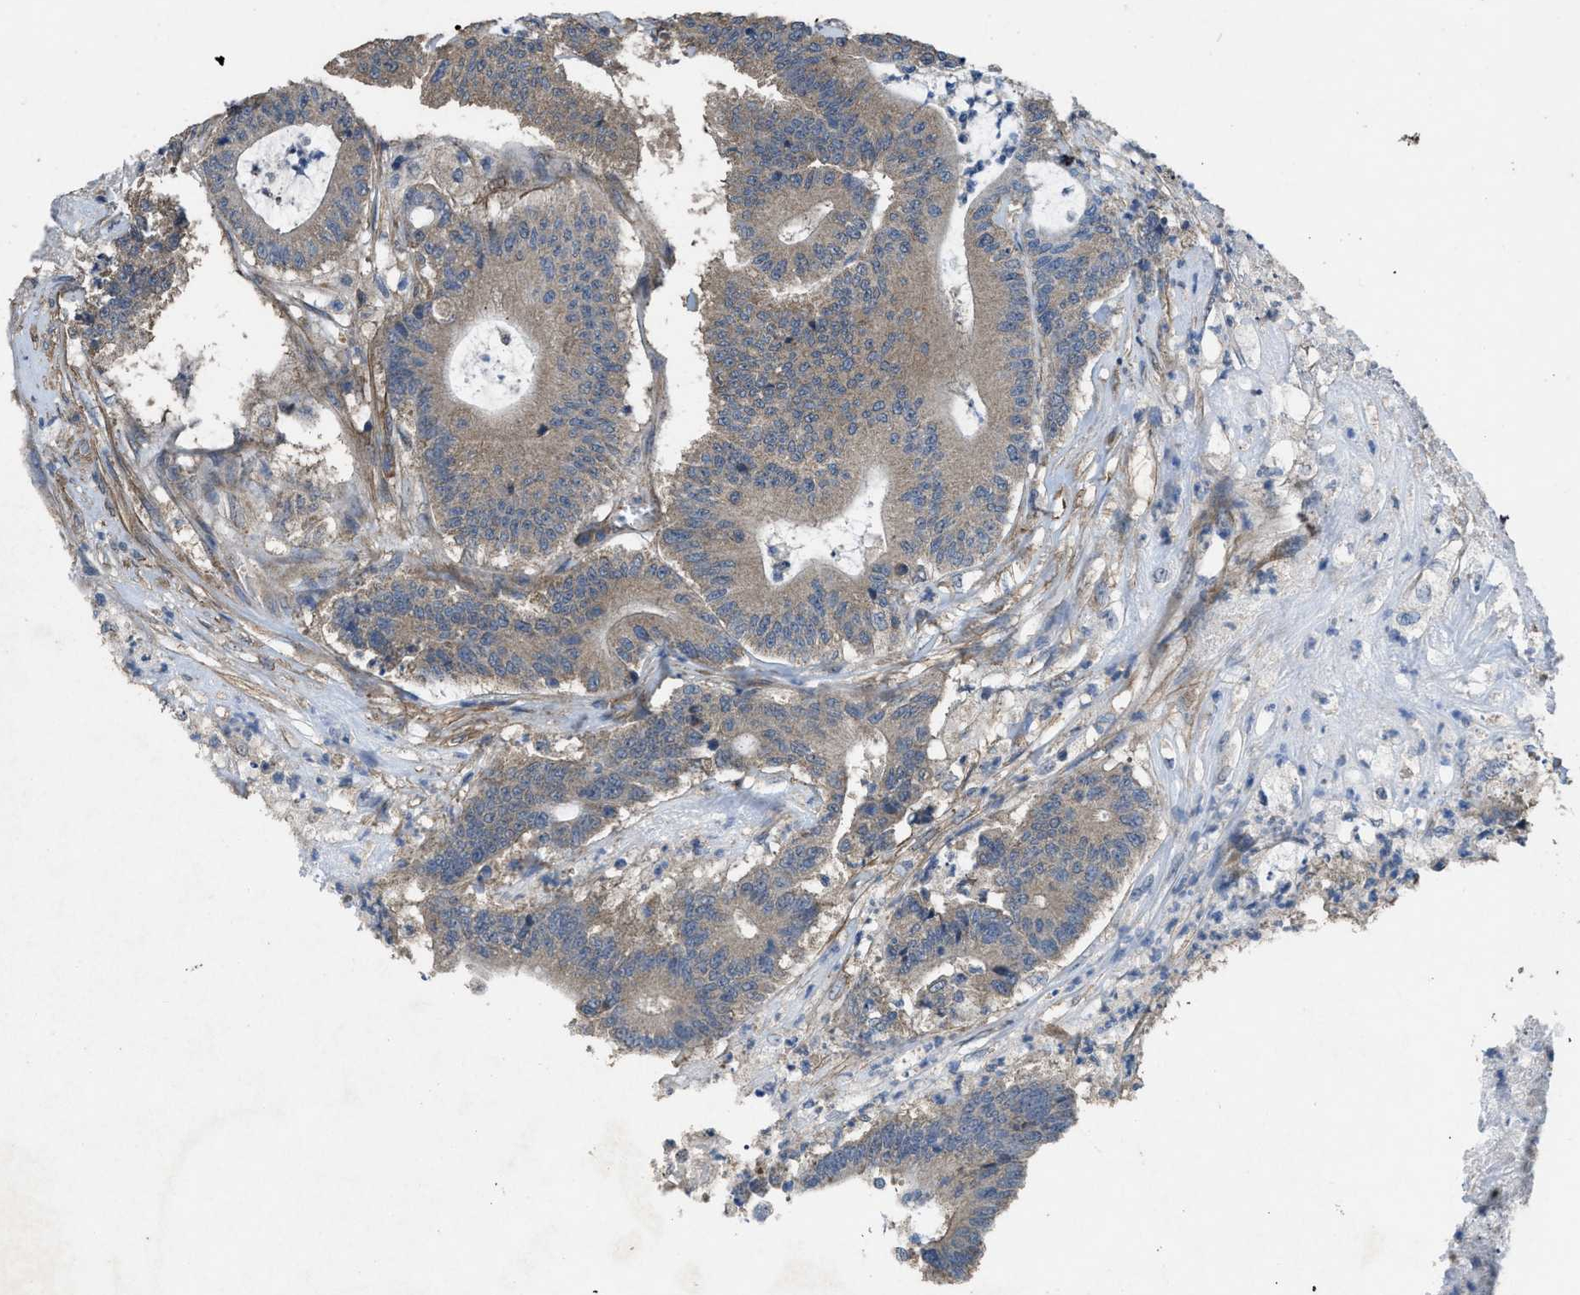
{"staining": {"intensity": "weak", "quantity": ">75%", "location": "cytoplasmic/membranous"}, "tissue": "colorectal cancer", "cell_type": "Tumor cells", "image_type": "cancer", "snomed": [{"axis": "morphology", "description": "Adenocarcinoma, NOS"}, {"axis": "topography", "description": "Colon"}], "caption": "This photomicrograph demonstrates IHC staining of colorectal cancer (adenocarcinoma), with low weak cytoplasmic/membranous staining in approximately >75% of tumor cells.", "gene": "ARL6", "patient": {"sex": "female", "age": 84}}